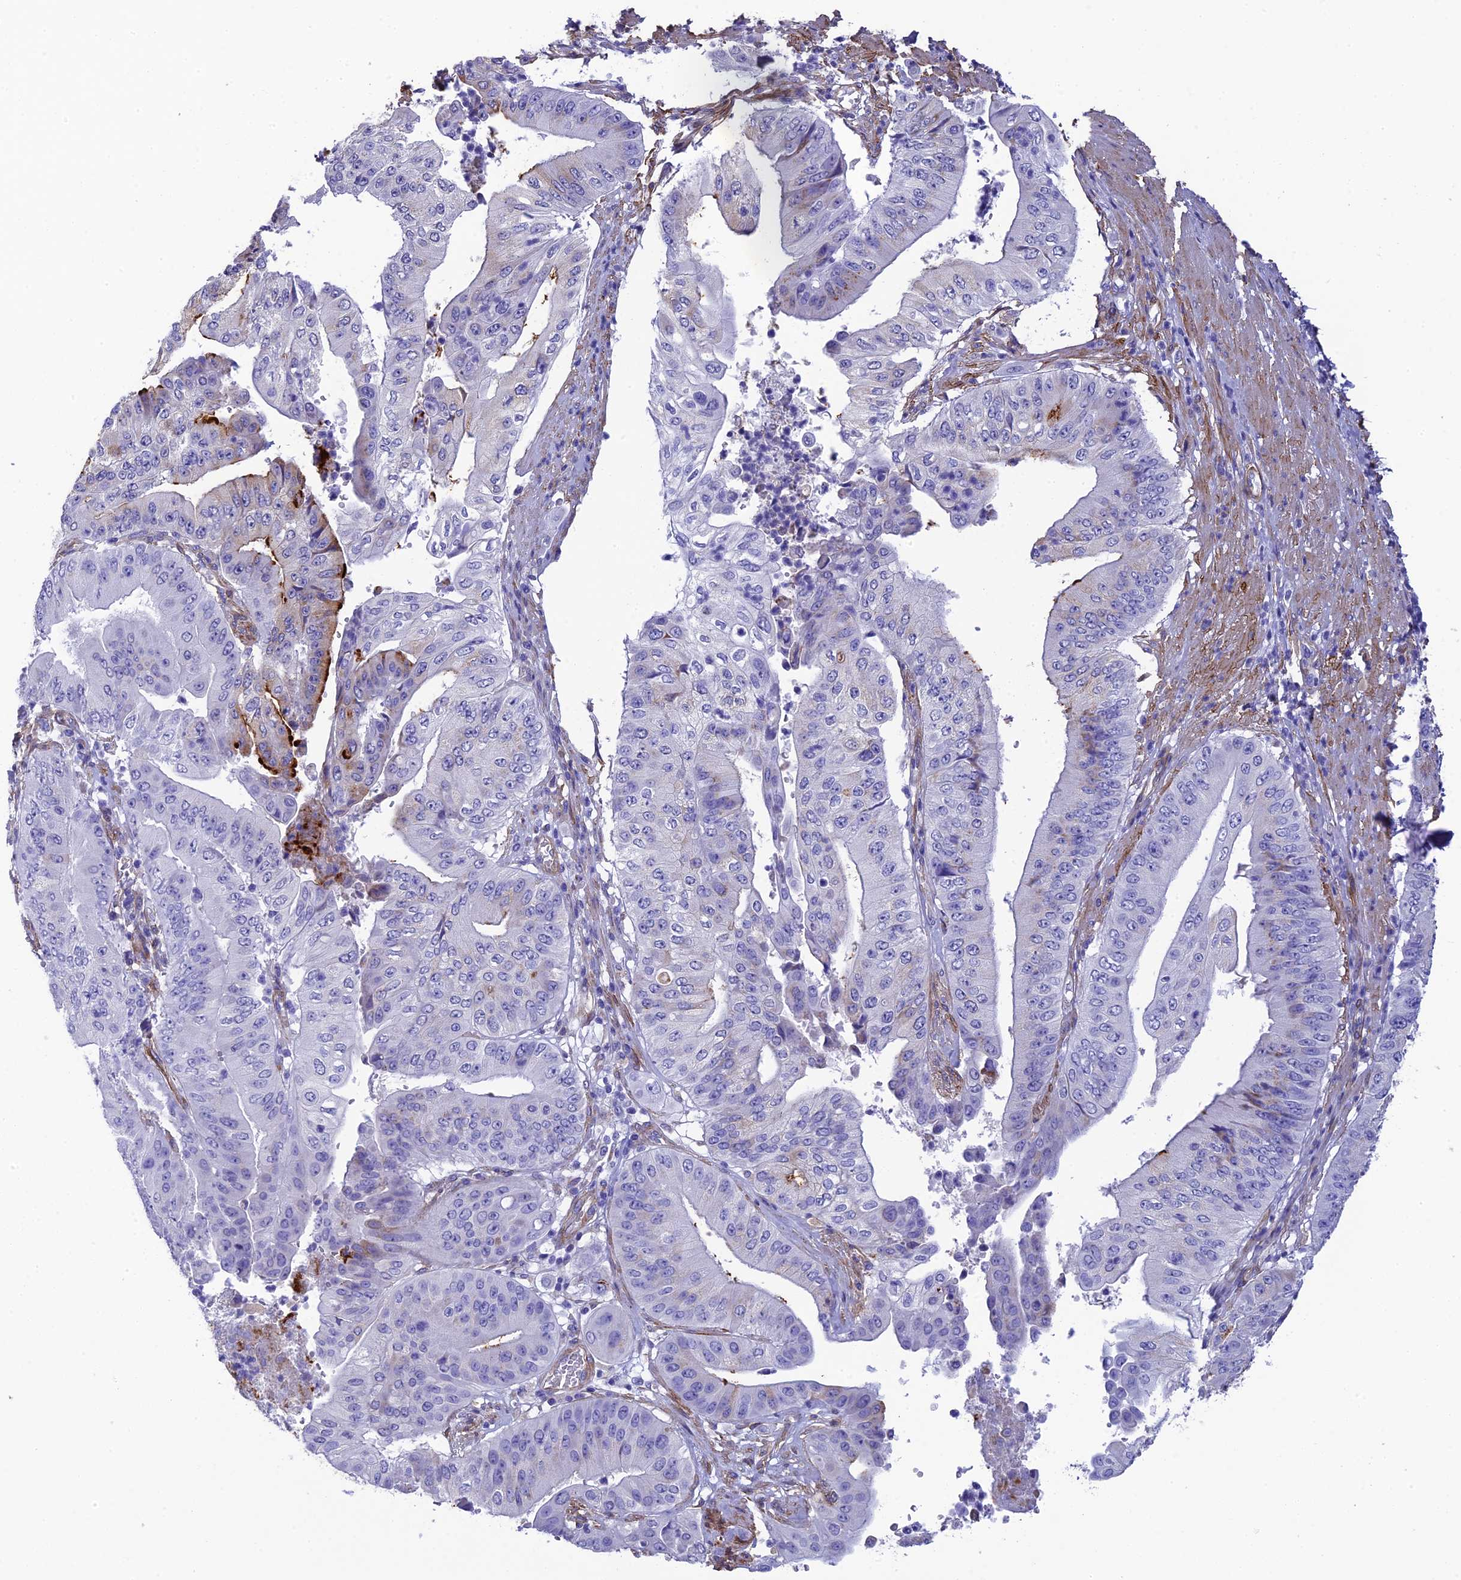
{"staining": {"intensity": "strong", "quantity": "<25%", "location": "cytoplasmic/membranous"}, "tissue": "pancreatic cancer", "cell_type": "Tumor cells", "image_type": "cancer", "snomed": [{"axis": "morphology", "description": "Adenocarcinoma, NOS"}, {"axis": "topography", "description": "Pancreas"}], "caption": "IHC (DAB (3,3'-diaminobenzidine)) staining of human adenocarcinoma (pancreatic) shows strong cytoplasmic/membranous protein staining in approximately <25% of tumor cells. Immunohistochemistry (ihc) stains the protein of interest in brown and the nuclei are stained blue.", "gene": "TNS1", "patient": {"sex": "female", "age": 77}}